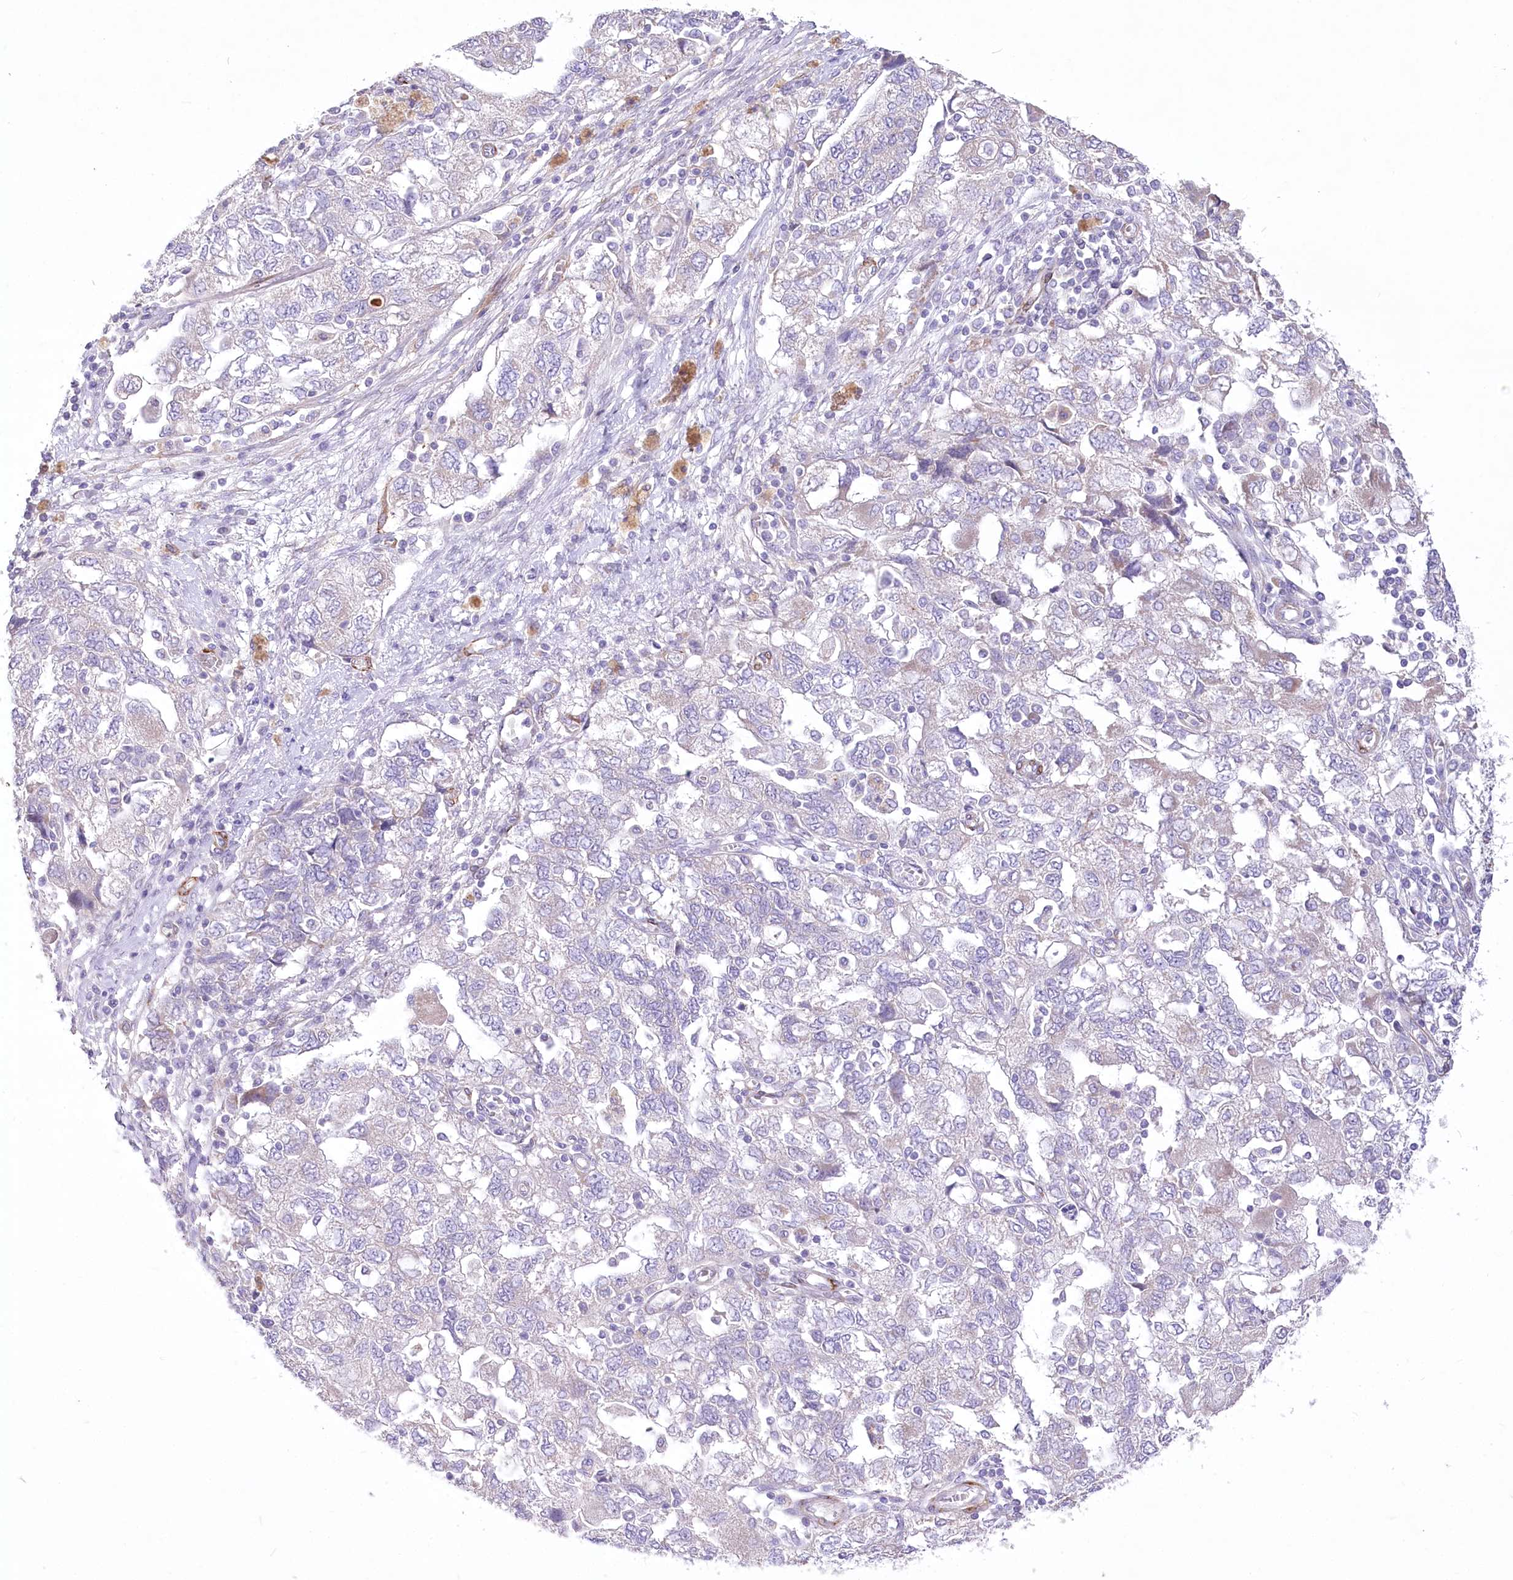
{"staining": {"intensity": "negative", "quantity": "none", "location": "none"}, "tissue": "ovarian cancer", "cell_type": "Tumor cells", "image_type": "cancer", "snomed": [{"axis": "morphology", "description": "Carcinoma, NOS"}, {"axis": "morphology", "description": "Cystadenocarcinoma, serous, NOS"}, {"axis": "topography", "description": "Ovary"}], "caption": "Micrograph shows no protein staining in tumor cells of ovarian cancer (serous cystadenocarcinoma) tissue.", "gene": "ANGPTL3", "patient": {"sex": "female", "age": 69}}